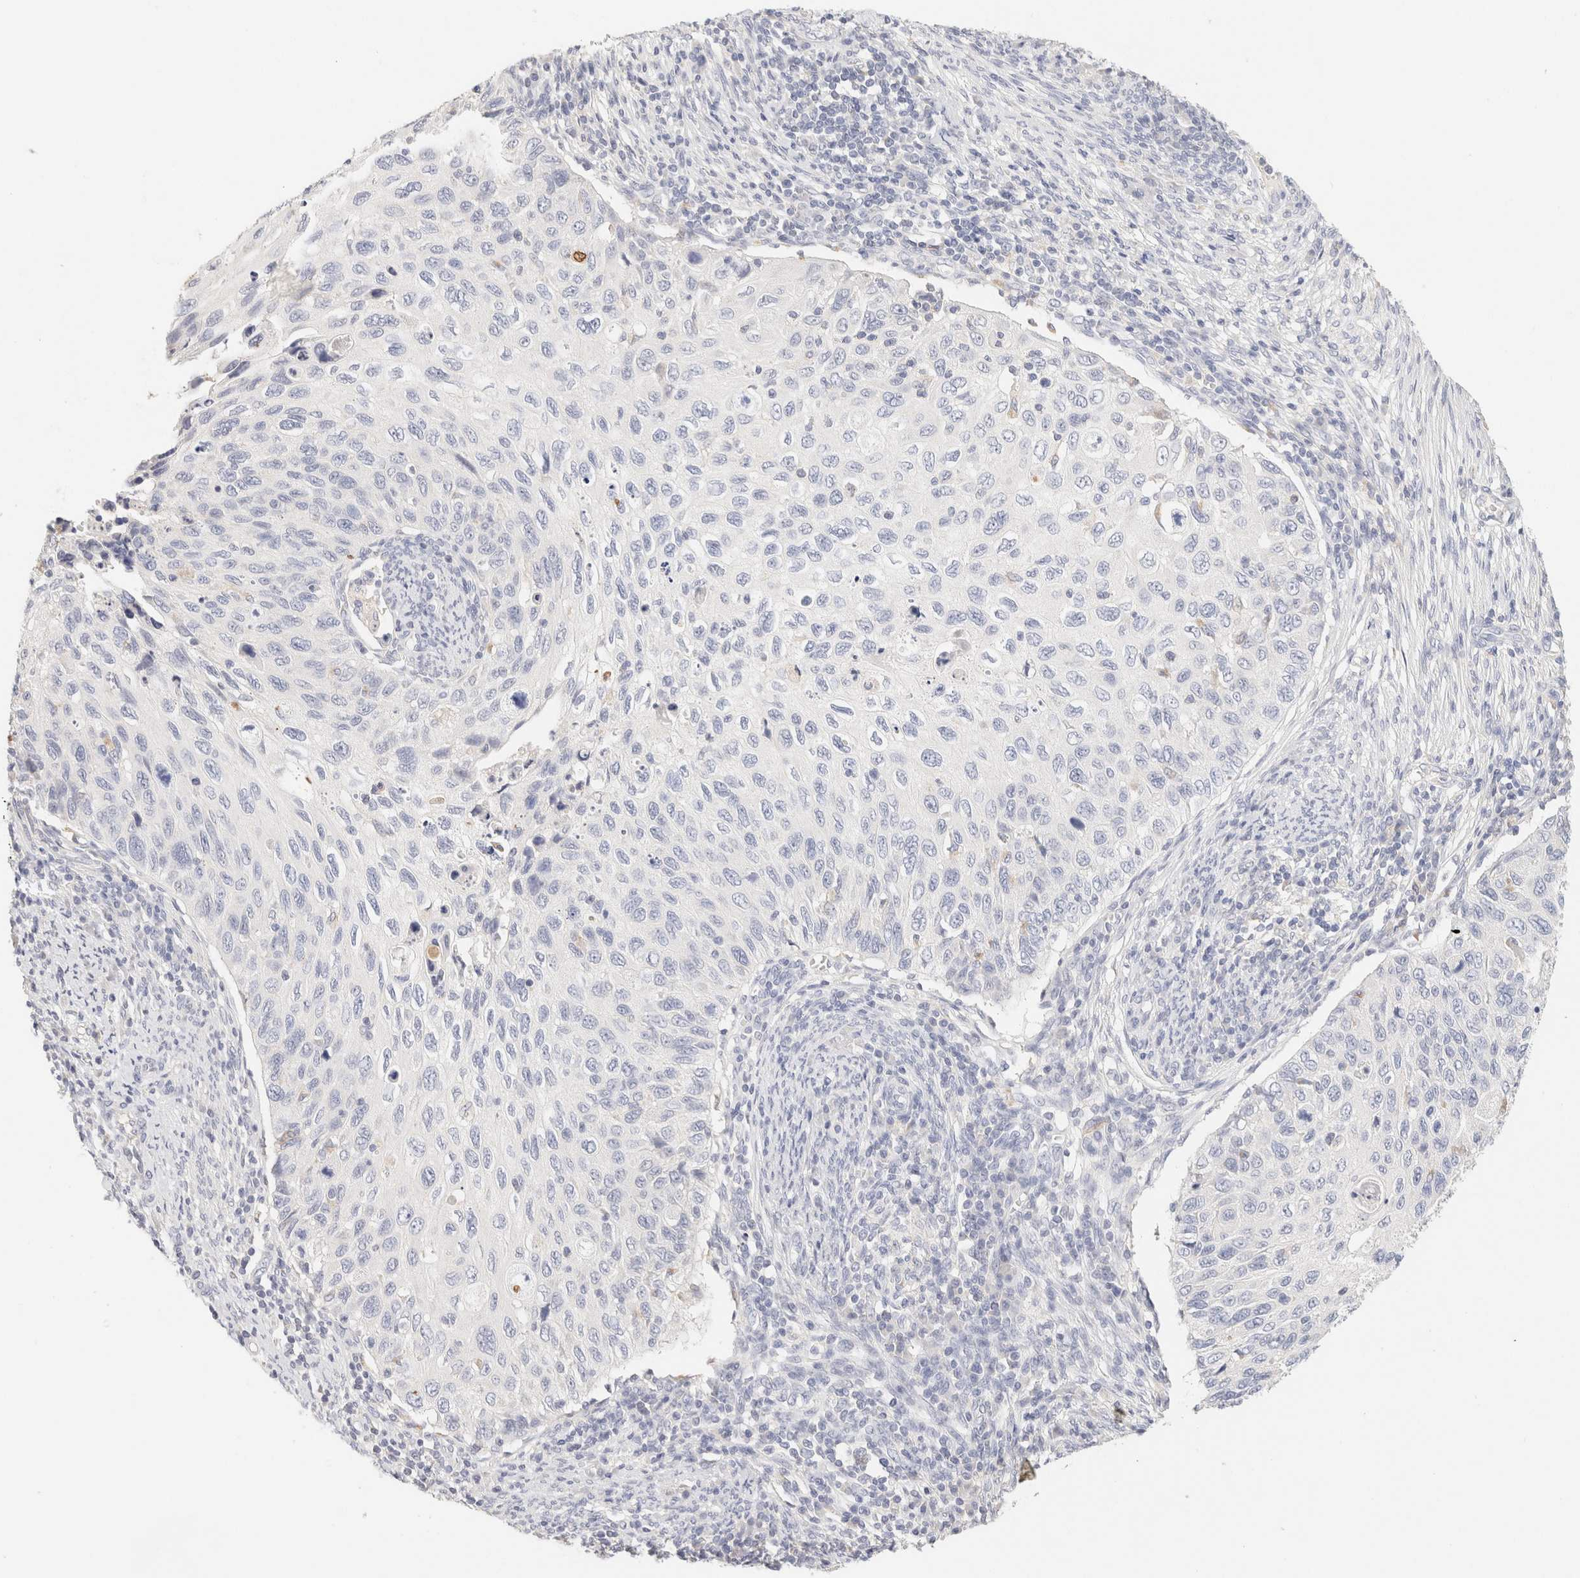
{"staining": {"intensity": "negative", "quantity": "none", "location": "none"}, "tissue": "cervical cancer", "cell_type": "Tumor cells", "image_type": "cancer", "snomed": [{"axis": "morphology", "description": "Squamous cell carcinoma, NOS"}, {"axis": "topography", "description": "Cervix"}], "caption": "Cervical cancer (squamous cell carcinoma) stained for a protein using immunohistochemistry shows no positivity tumor cells.", "gene": "SCGB2A2", "patient": {"sex": "female", "age": 70}}